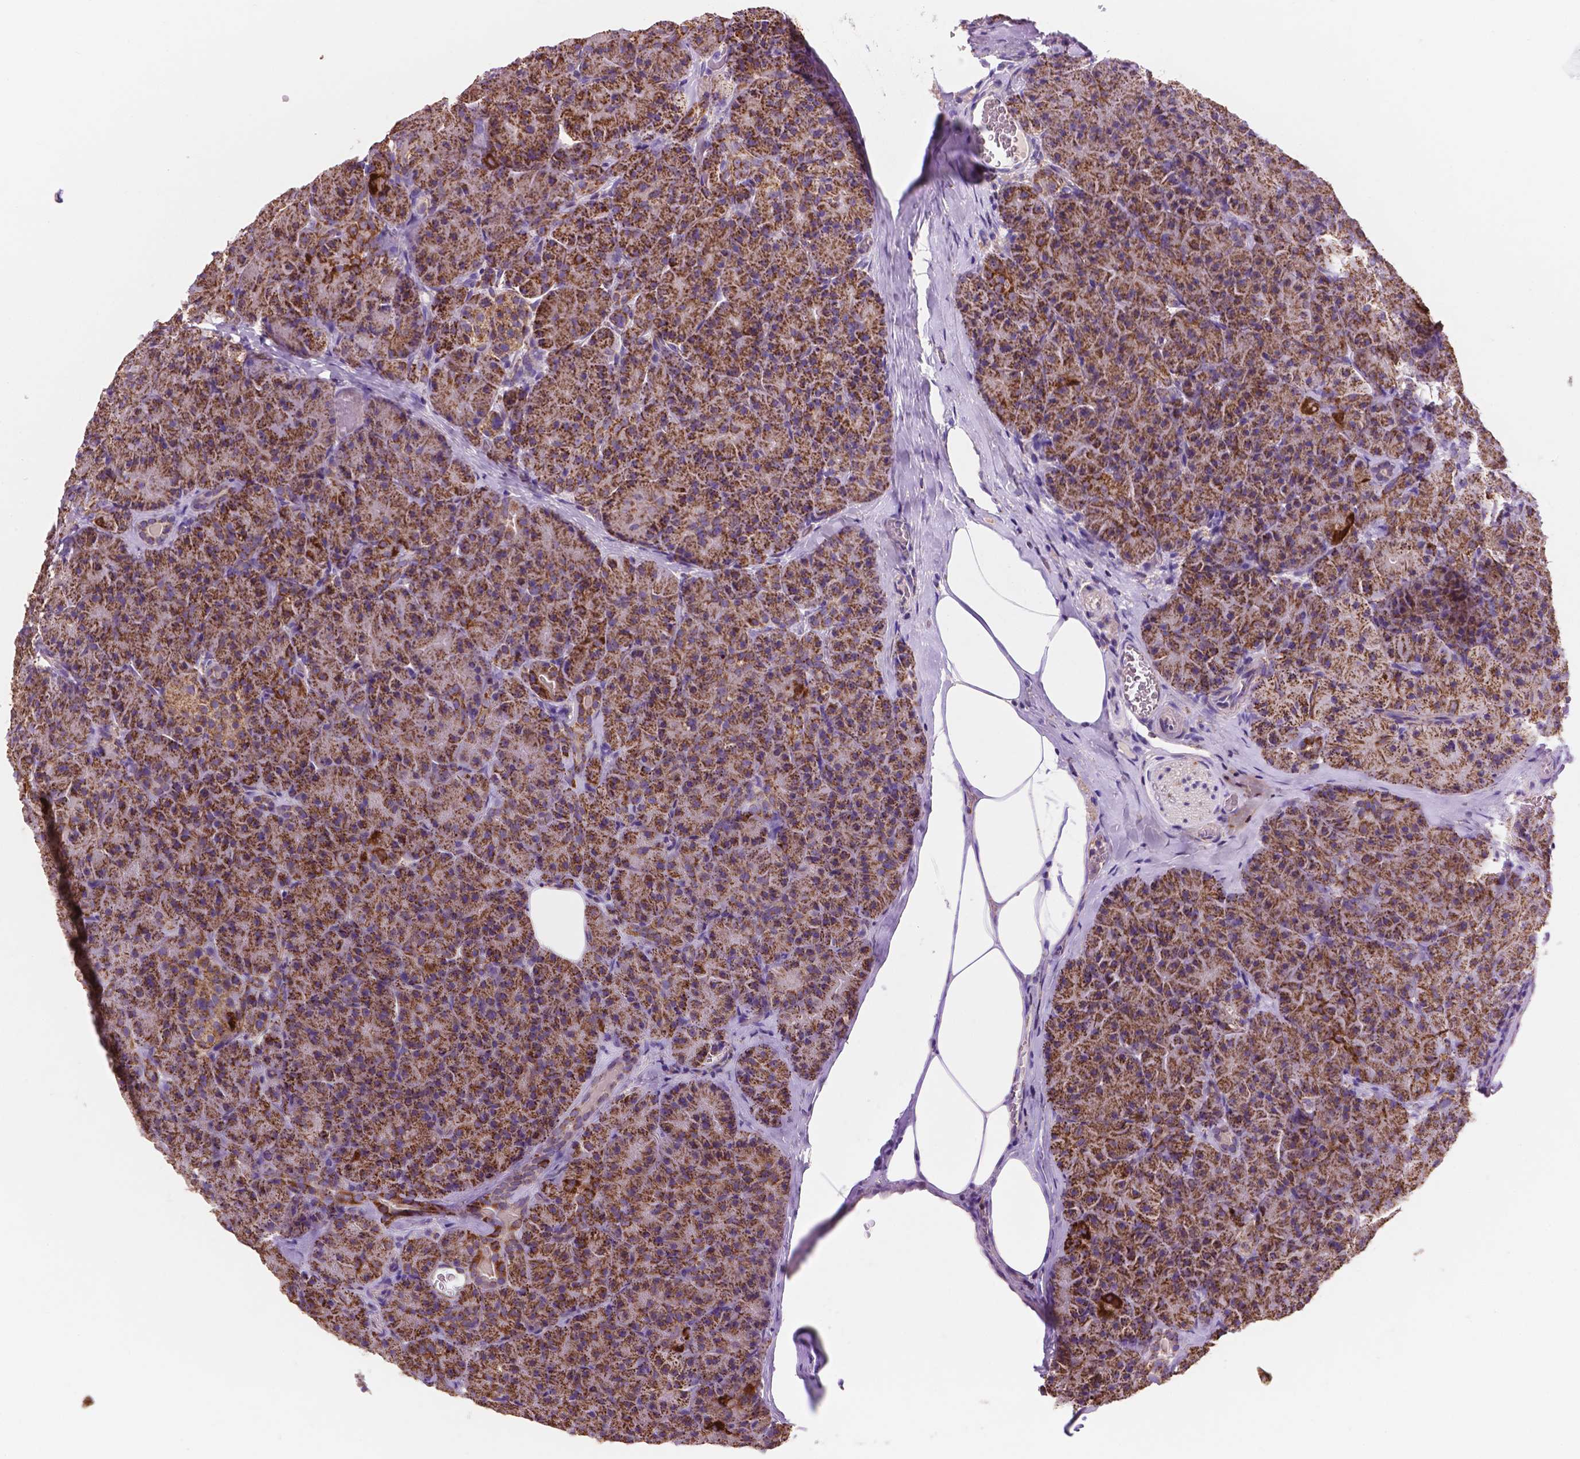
{"staining": {"intensity": "strong", "quantity": ">75%", "location": "cytoplasmic/membranous"}, "tissue": "pancreas", "cell_type": "Exocrine glandular cells", "image_type": "normal", "snomed": [{"axis": "morphology", "description": "Normal tissue, NOS"}, {"axis": "topography", "description": "Pancreas"}], "caption": "Strong cytoplasmic/membranous protein expression is present in about >75% of exocrine glandular cells in pancreas. Nuclei are stained in blue.", "gene": "HSPD1", "patient": {"sex": "male", "age": 57}}